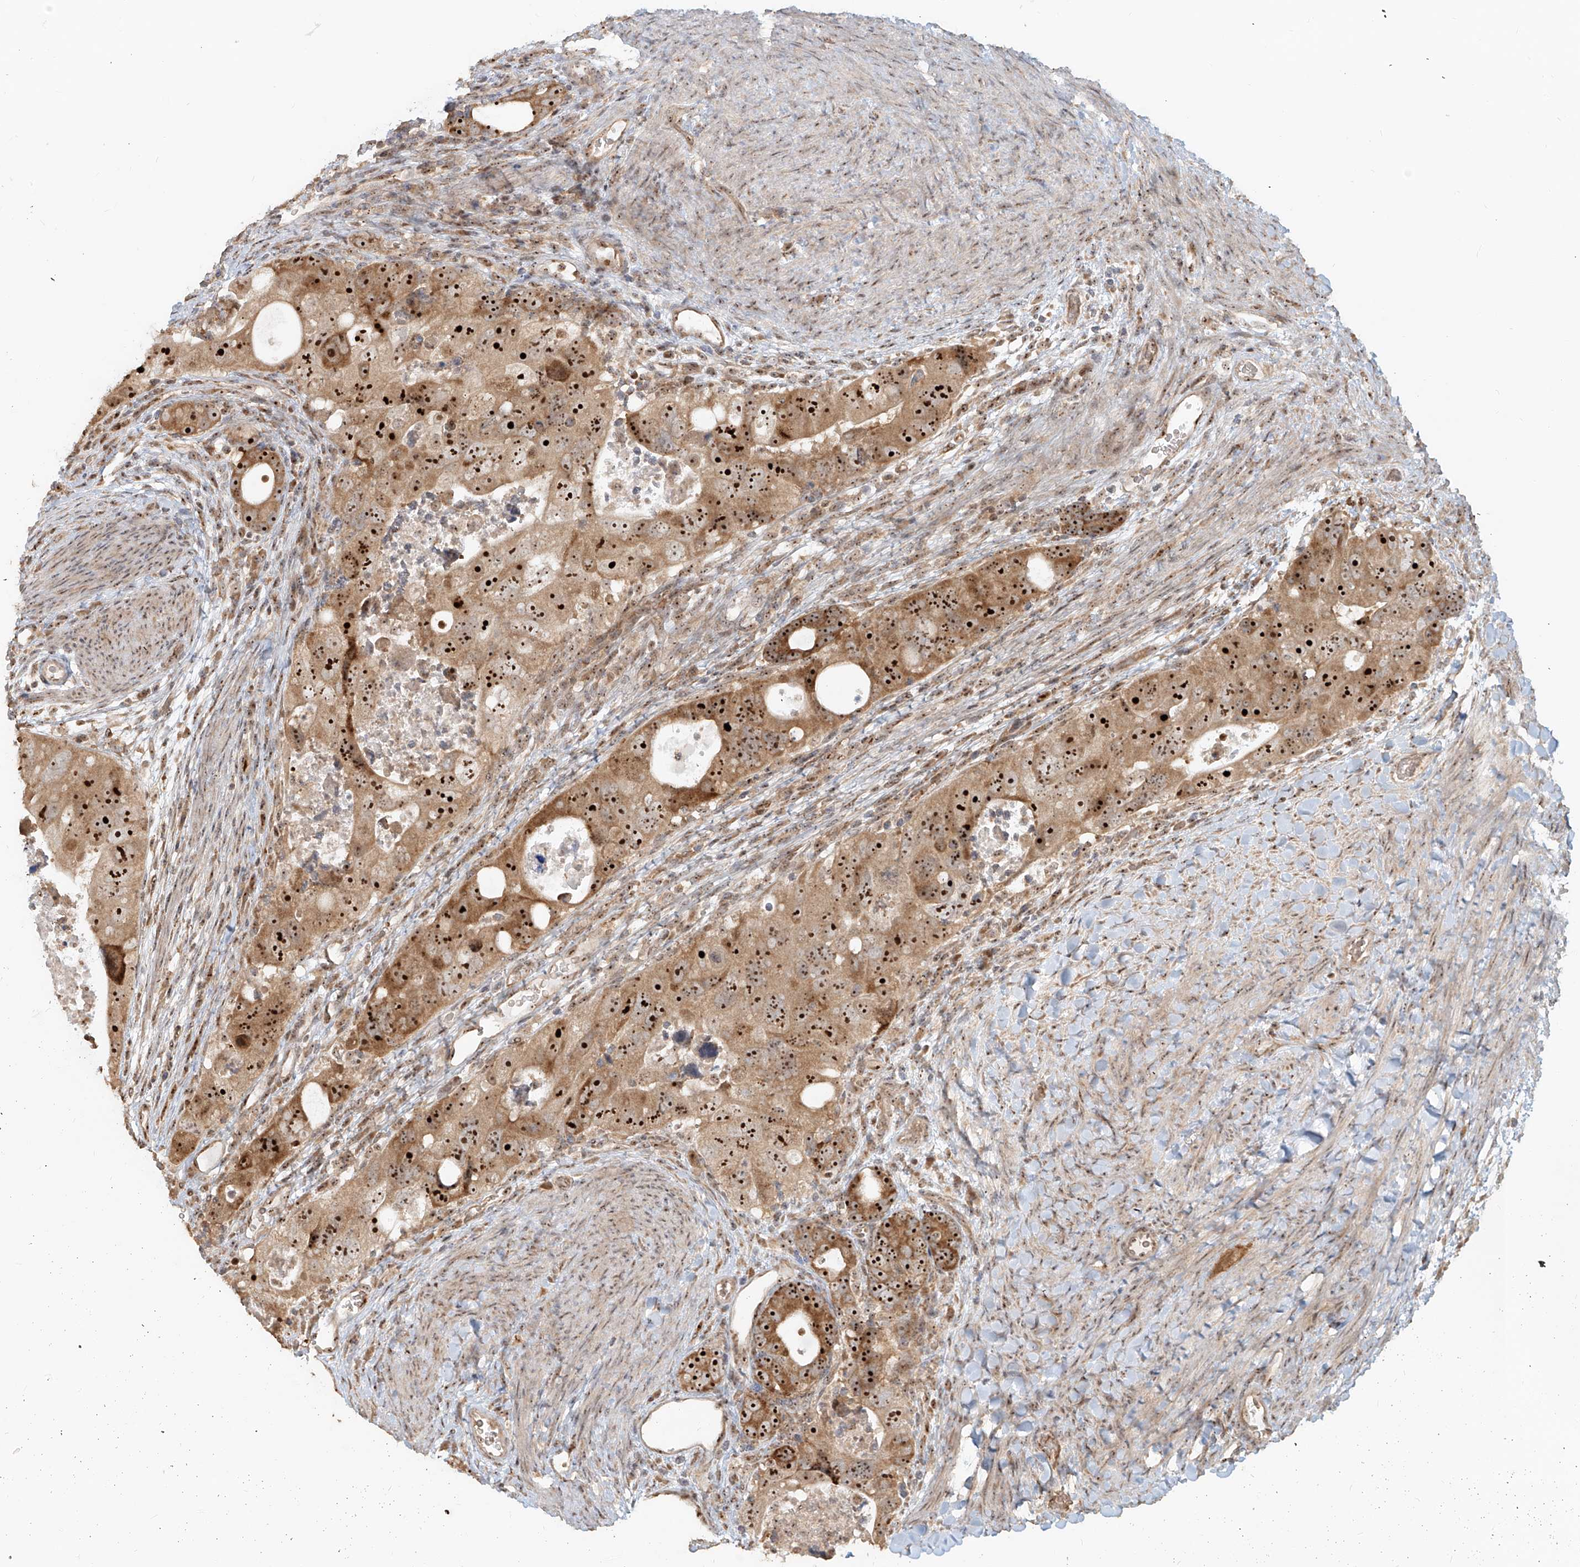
{"staining": {"intensity": "strong", "quantity": ">75%", "location": "cytoplasmic/membranous,nuclear"}, "tissue": "colorectal cancer", "cell_type": "Tumor cells", "image_type": "cancer", "snomed": [{"axis": "morphology", "description": "Adenocarcinoma, NOS"}, {"axis": "topography", "description": "Rectum"}], "caption": "The histopathology image reveals a brown stain indicating the presence of a protein in the cytoplasmic/membranous and nuclear of tumor cells in adenocarcinoma (colorectal). (IHC, brightfield microscopy, high magnification).", "gene": "BYSL", "patient": {"sex": "male", "age": 59}}